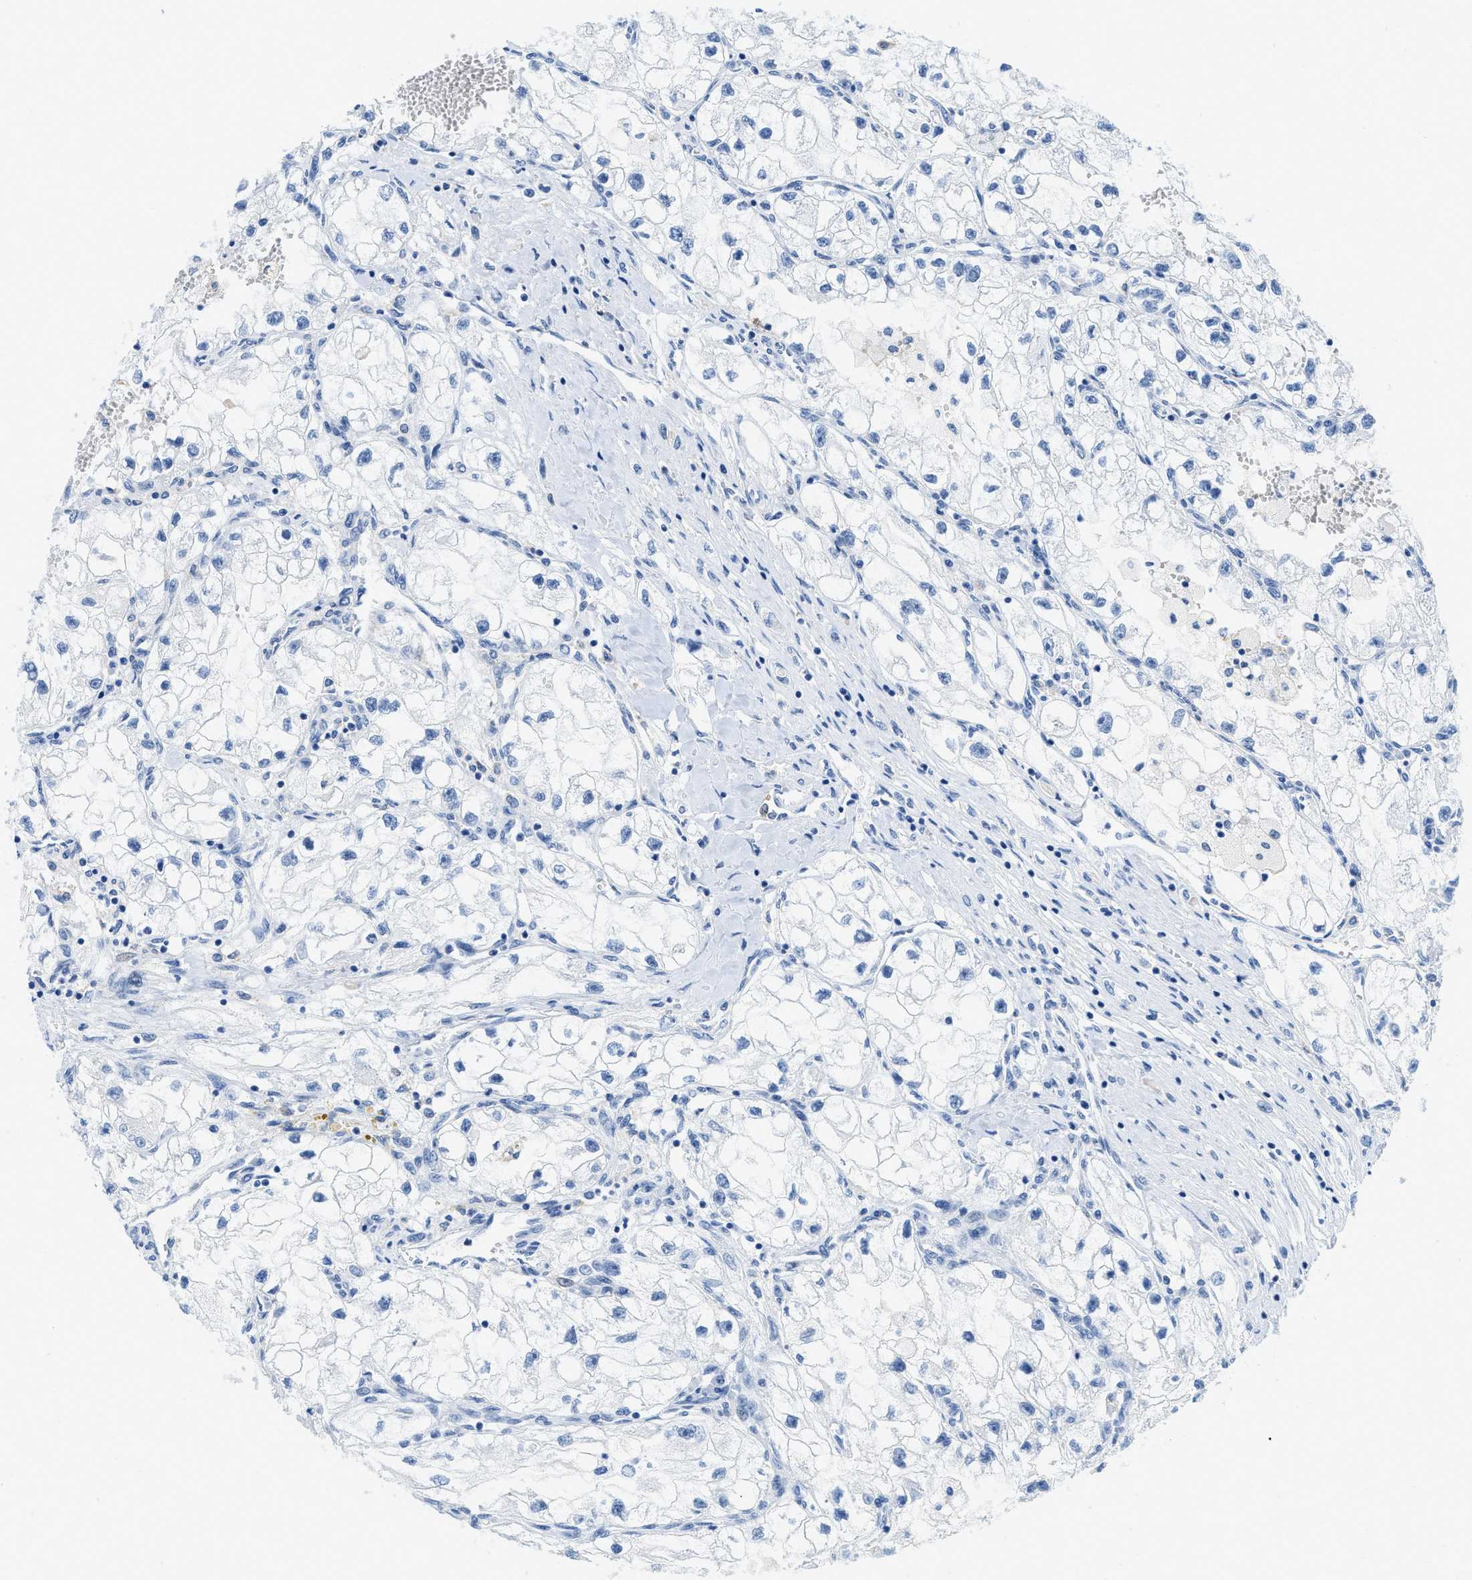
{"staining": {"intensity": "negative", "quantity": "none", "location": "none"}, "tissue": "renal cancer", "cell_type": "Tumor cells", "image_type": "cancer", "snomed": [{"axis": "morphology", "description": "Adenocarcinoma, NOS"}, {"axis": "topography", "description": "Kidney"}], "caption": "An immunohistochemistry (IHC) micrograph of adenocarcinoma (renal) is shown. There is no staining in tumor cells of adenocarcinoma (renal).", "gene": "GSN", "patient": {"sex": "female", "age": 70}}